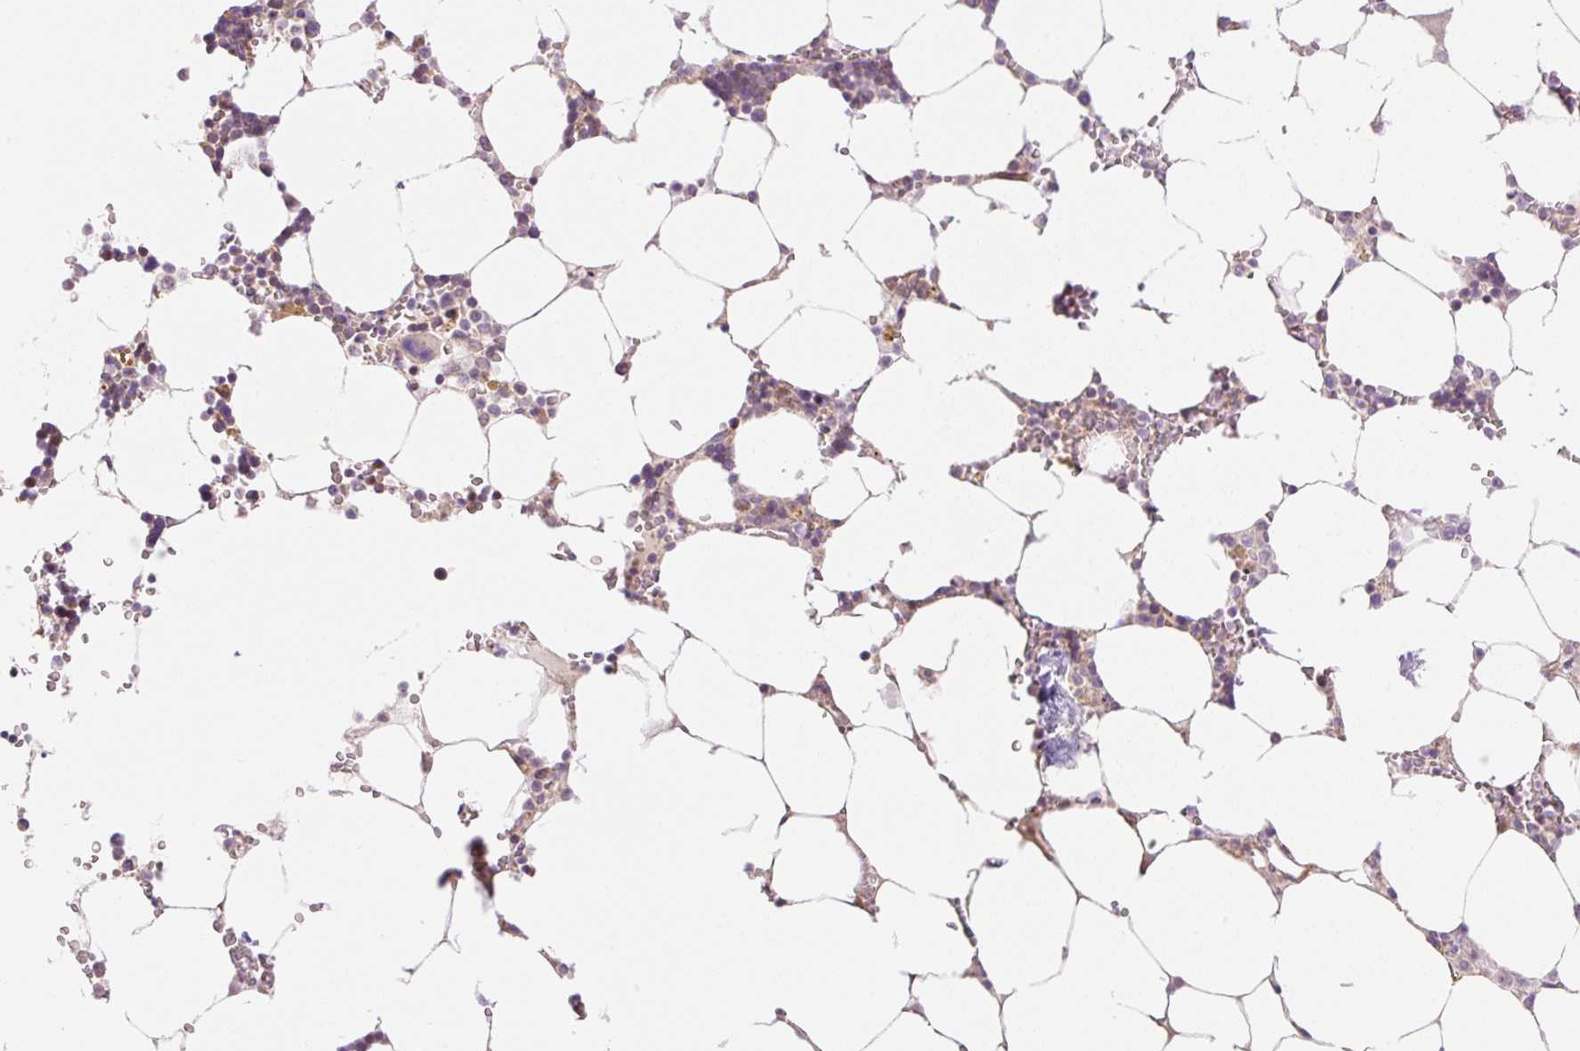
{"staining": {"intensity": "weak", "quantity": "<25%", "location": "cytoplasmic/membranous"}, "tissue": "bone marrow", "cell_type": "Hematopoietic cells", "image_type": "normal", "snomed": [{"axis": "morphology", "description": "Normal tissue, NOS"}, {"axis": "topography", "description": "Bone marrow"}], "caption": "A high-resolution histopathology image shows IHC staining of normal bone marrow, which shows no significant staining in hematopoietic cells.", "gene": "ZNF394", "patient": {"sex": "male", "age": 64}}